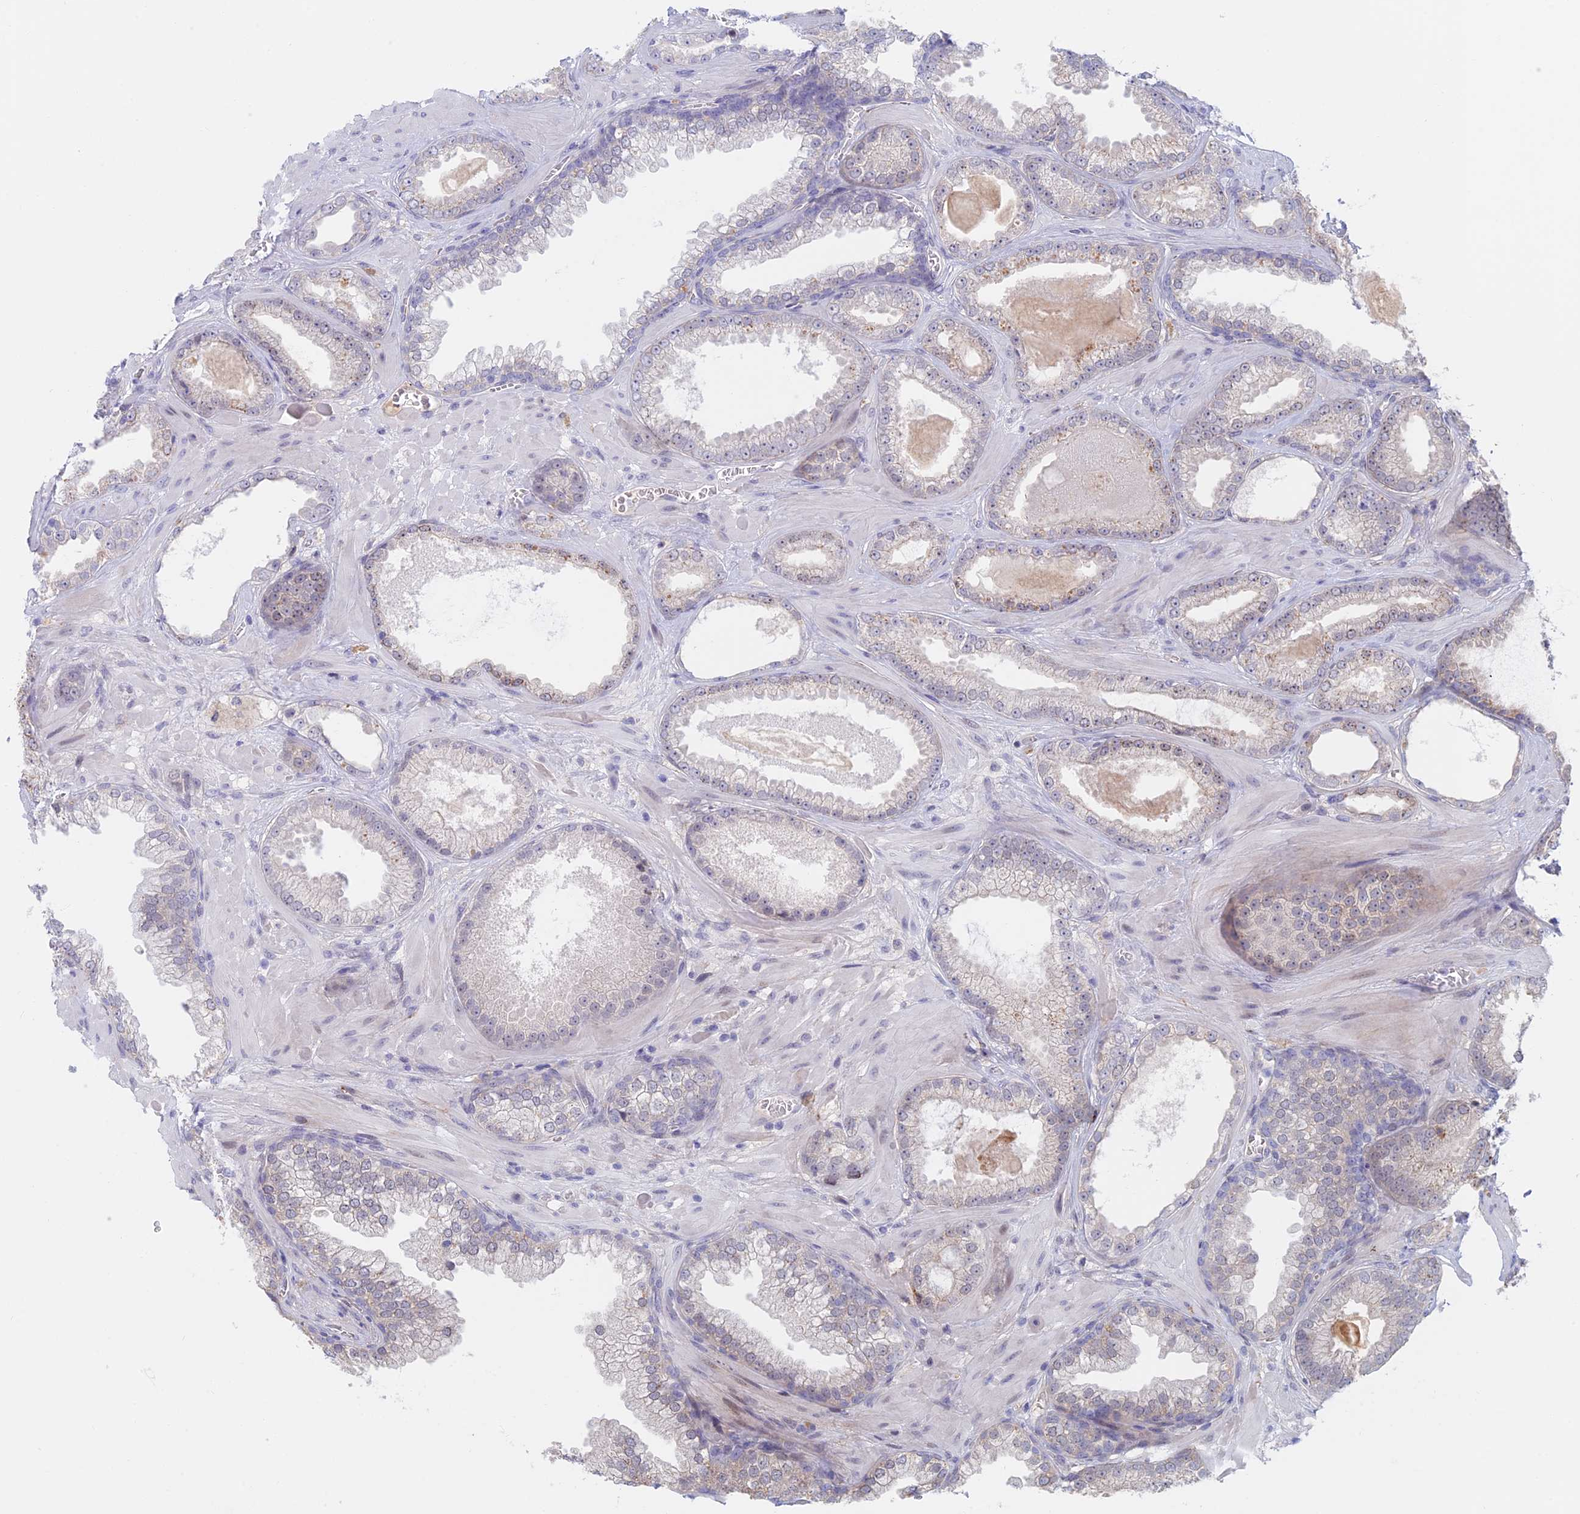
{"staining": {"intensity": "weak", "quantity": "<25%", "location": "cytoplasmic/membranous"}, "tissue": "prostate cancer", "cell_type": "Tumor cells", "image_type": "cancer", "snomed": [{"axis": "morphology", "description": "Adenocarcinoma, Low grade"}, {"axis": "topography", "description": "Prostate"}], "caption": "A micrograph of prostate cancer stained for a protein displays no brown staining in tumor cells.", "gene": "ZUP1", "patient": {"sex": "male", "age": 57}}